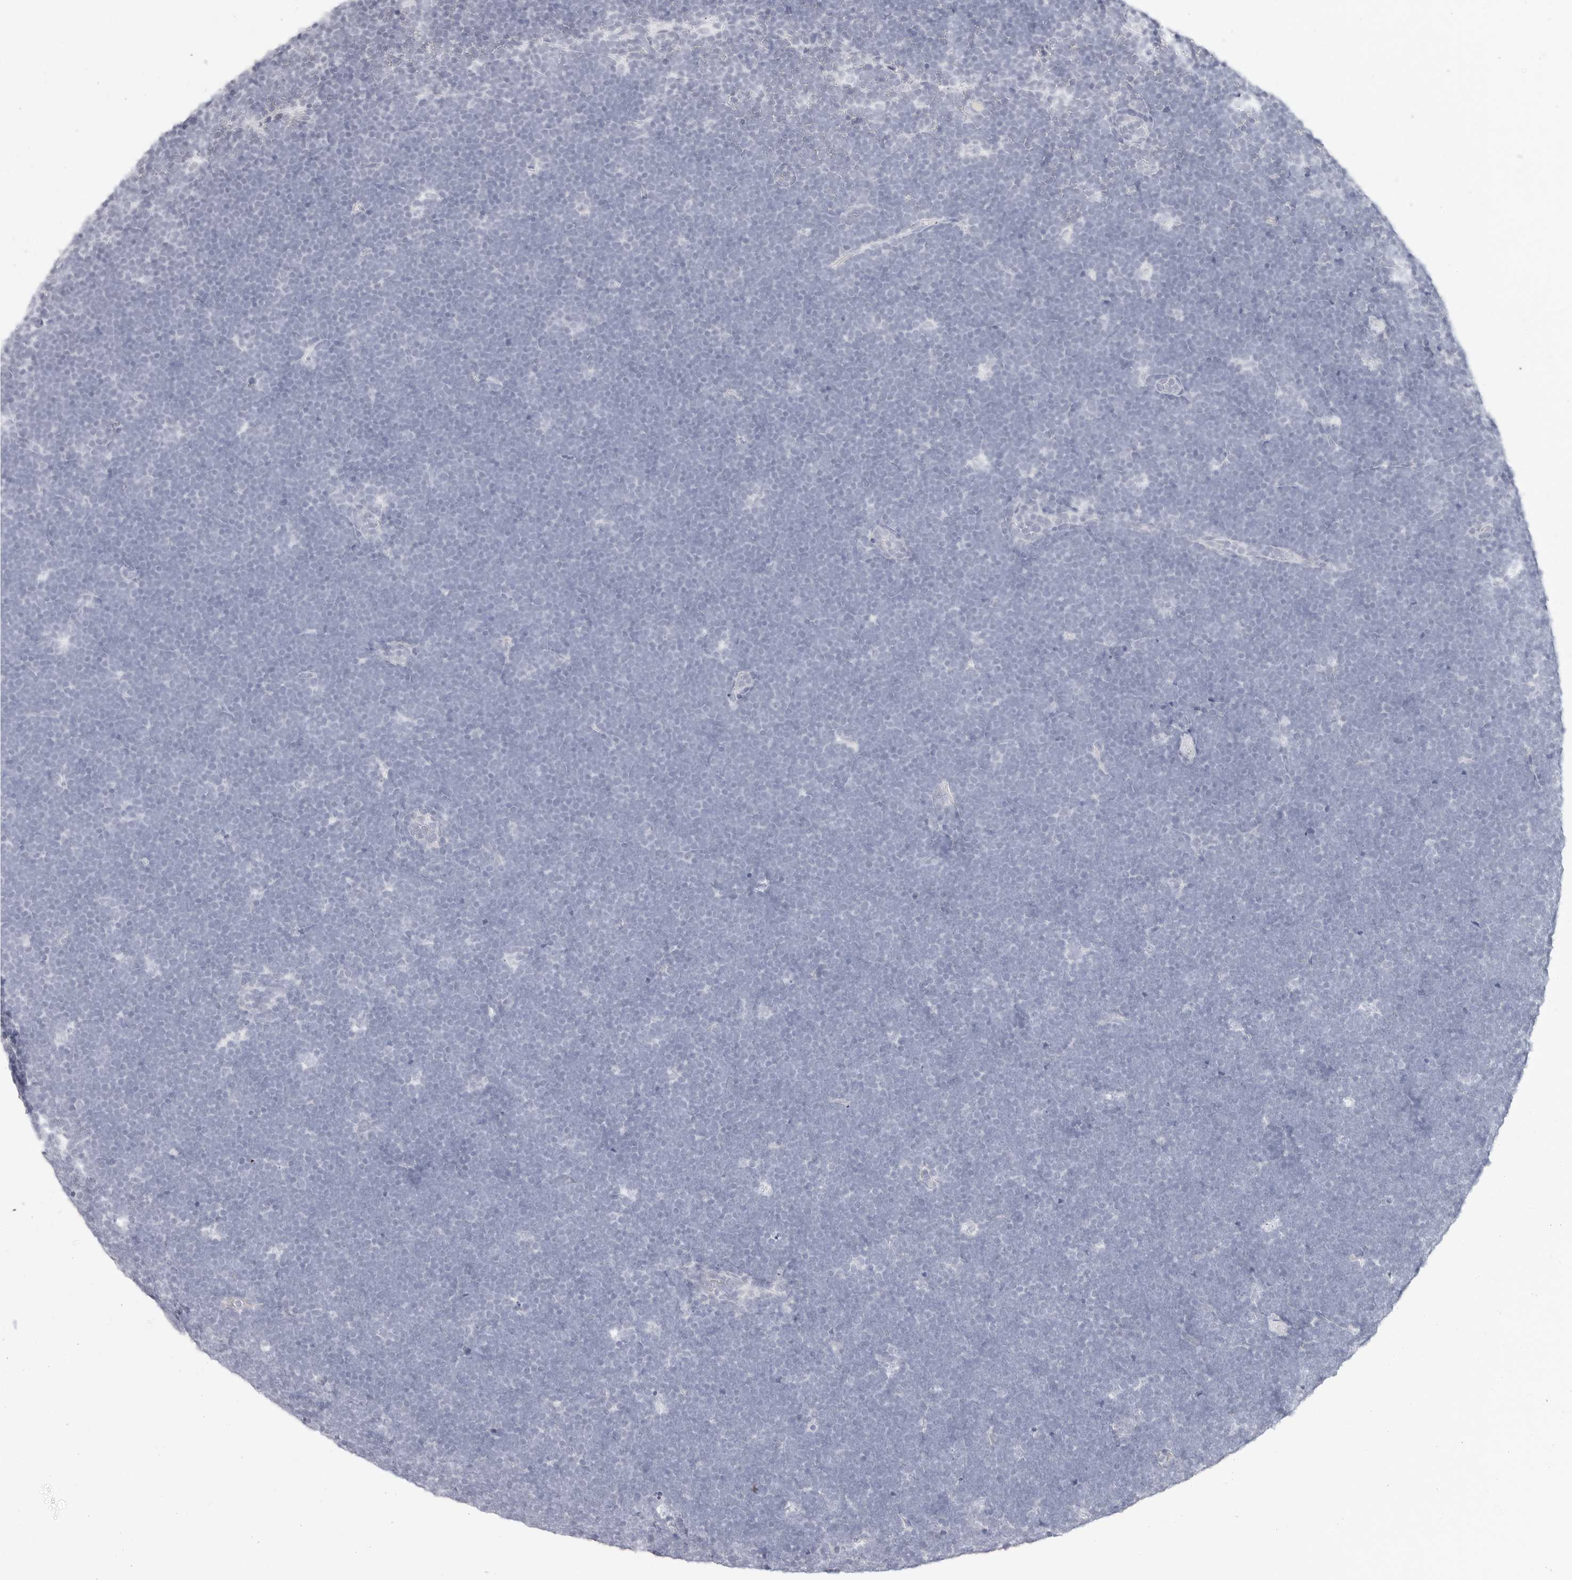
{"staining": {"intensity": "negative", "quantity": "none", "location": "none"}, "tissue": "lymphoma", "cell_type": "Tumor cells", "image_type": "cancer", "snomed": [{"axis": "morphology", "description": "Malignant lymphoma, non-Hodgkin's type, High grade"}, {"axis": "topography", "description": "Lymph node"}], "caption": "This is a micrograph of IHC staining of lymphoma, which shows no positivity in tumor cells.", "gene": "HMGCS2", "patient": {"sex": "male", "age": 13}}